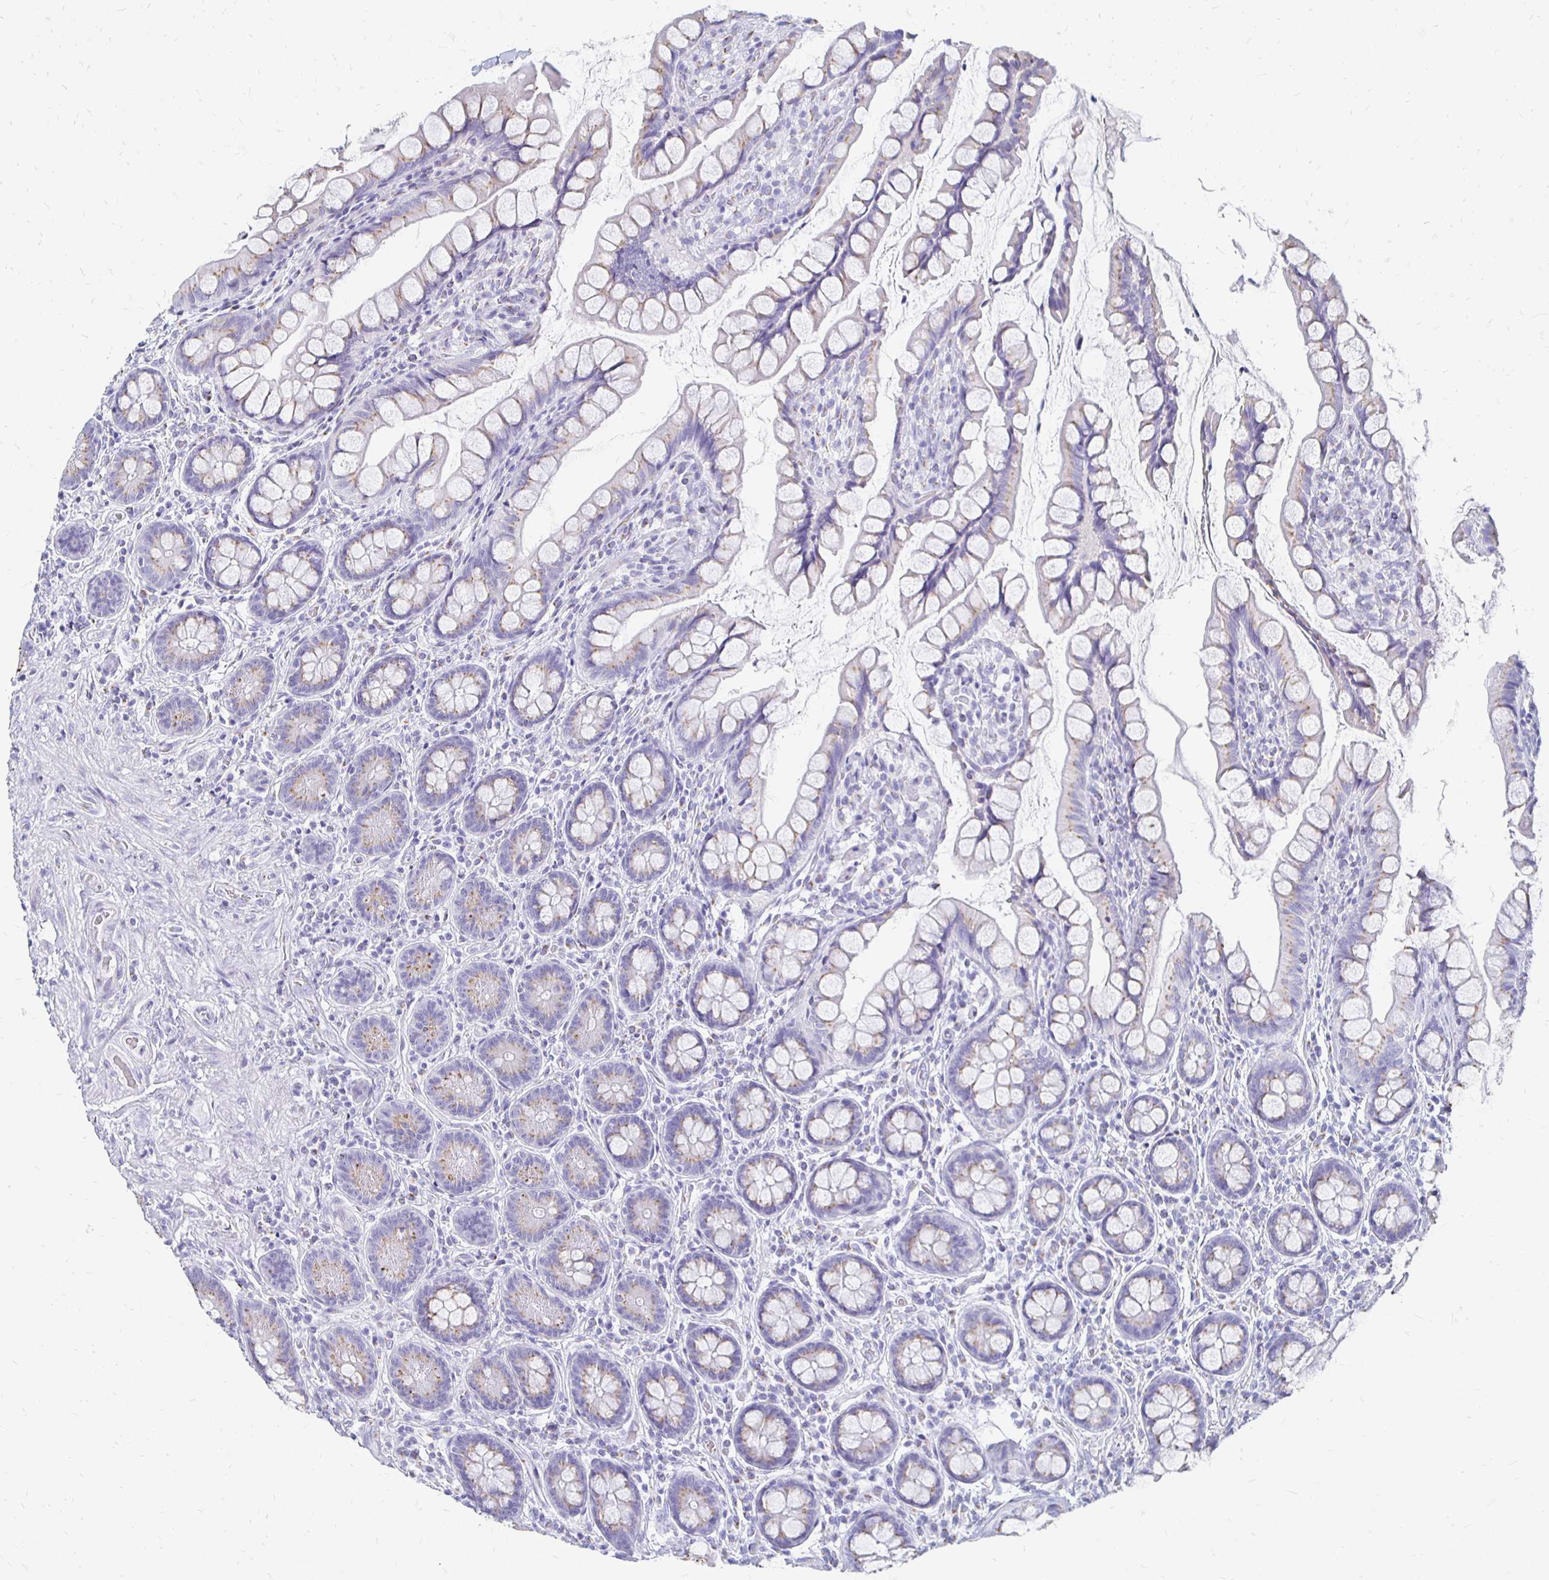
{"staining": {"intensity": "moderate", "quantity": "25%-75%", "location": "cytoplasmic/membranous"}, "tissue": "small intestine", "cell_type": "Glandular cells", "image_type": "normal", "snomed": [{"axis": "morphology", "description": "Normal tissue, NOS"}, {"axis": "topography", "description": "Small intestine"}], "caption": "Immunohistochemical staining of benign small intestine reveals 25%-75% levels of moderate cytoplasmic/membranous protein positivity in approximately 25%-75% of glandular cells.", "gene": "PAGE4", "patient": {"sex": "male", "age": 70}}